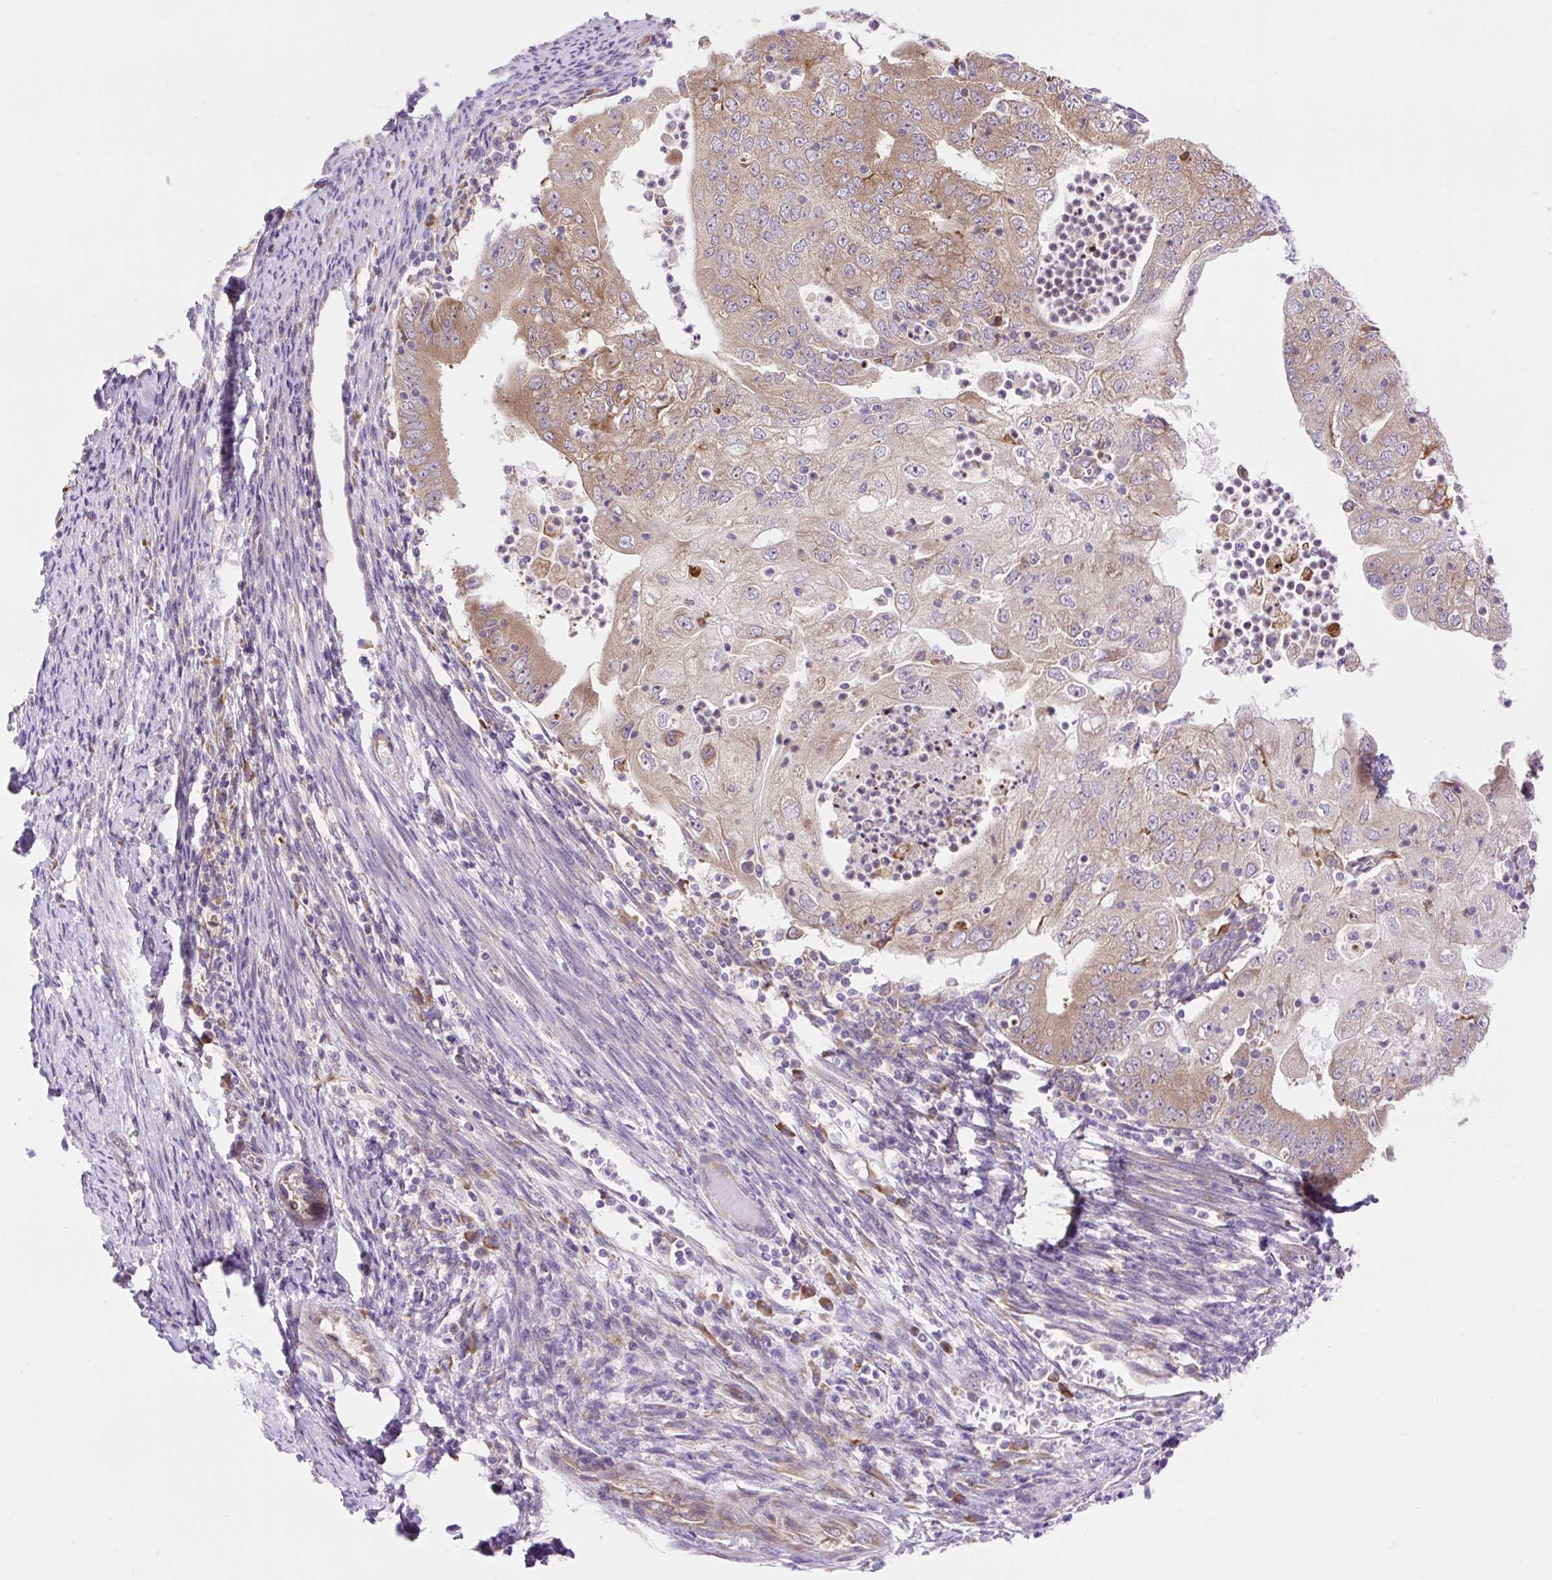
{"staining": {"intensity": "moderate", "quantity": ">75%", "location": "cytoplasmic/membranous"}, "tissue": "endometrial cancer", "cell_type": "Tumor cells", "image_type": "cancer", "snomed": [{"axis": "morphology", "description": "Adenocarcinoma, NOS"}, {"axis": "topography", "description": "Endometrium"}], "caption": "IHC photomicrograph of human endometrial cancer (adenocarcinoma) stained for a protein (brown), which exhibits medium levels of moderate cytoplasmic/membranous expression in approximately >75% of tumor cells.", "gene": "GPR45", "patient": {"sex": "female", "age": 70}}